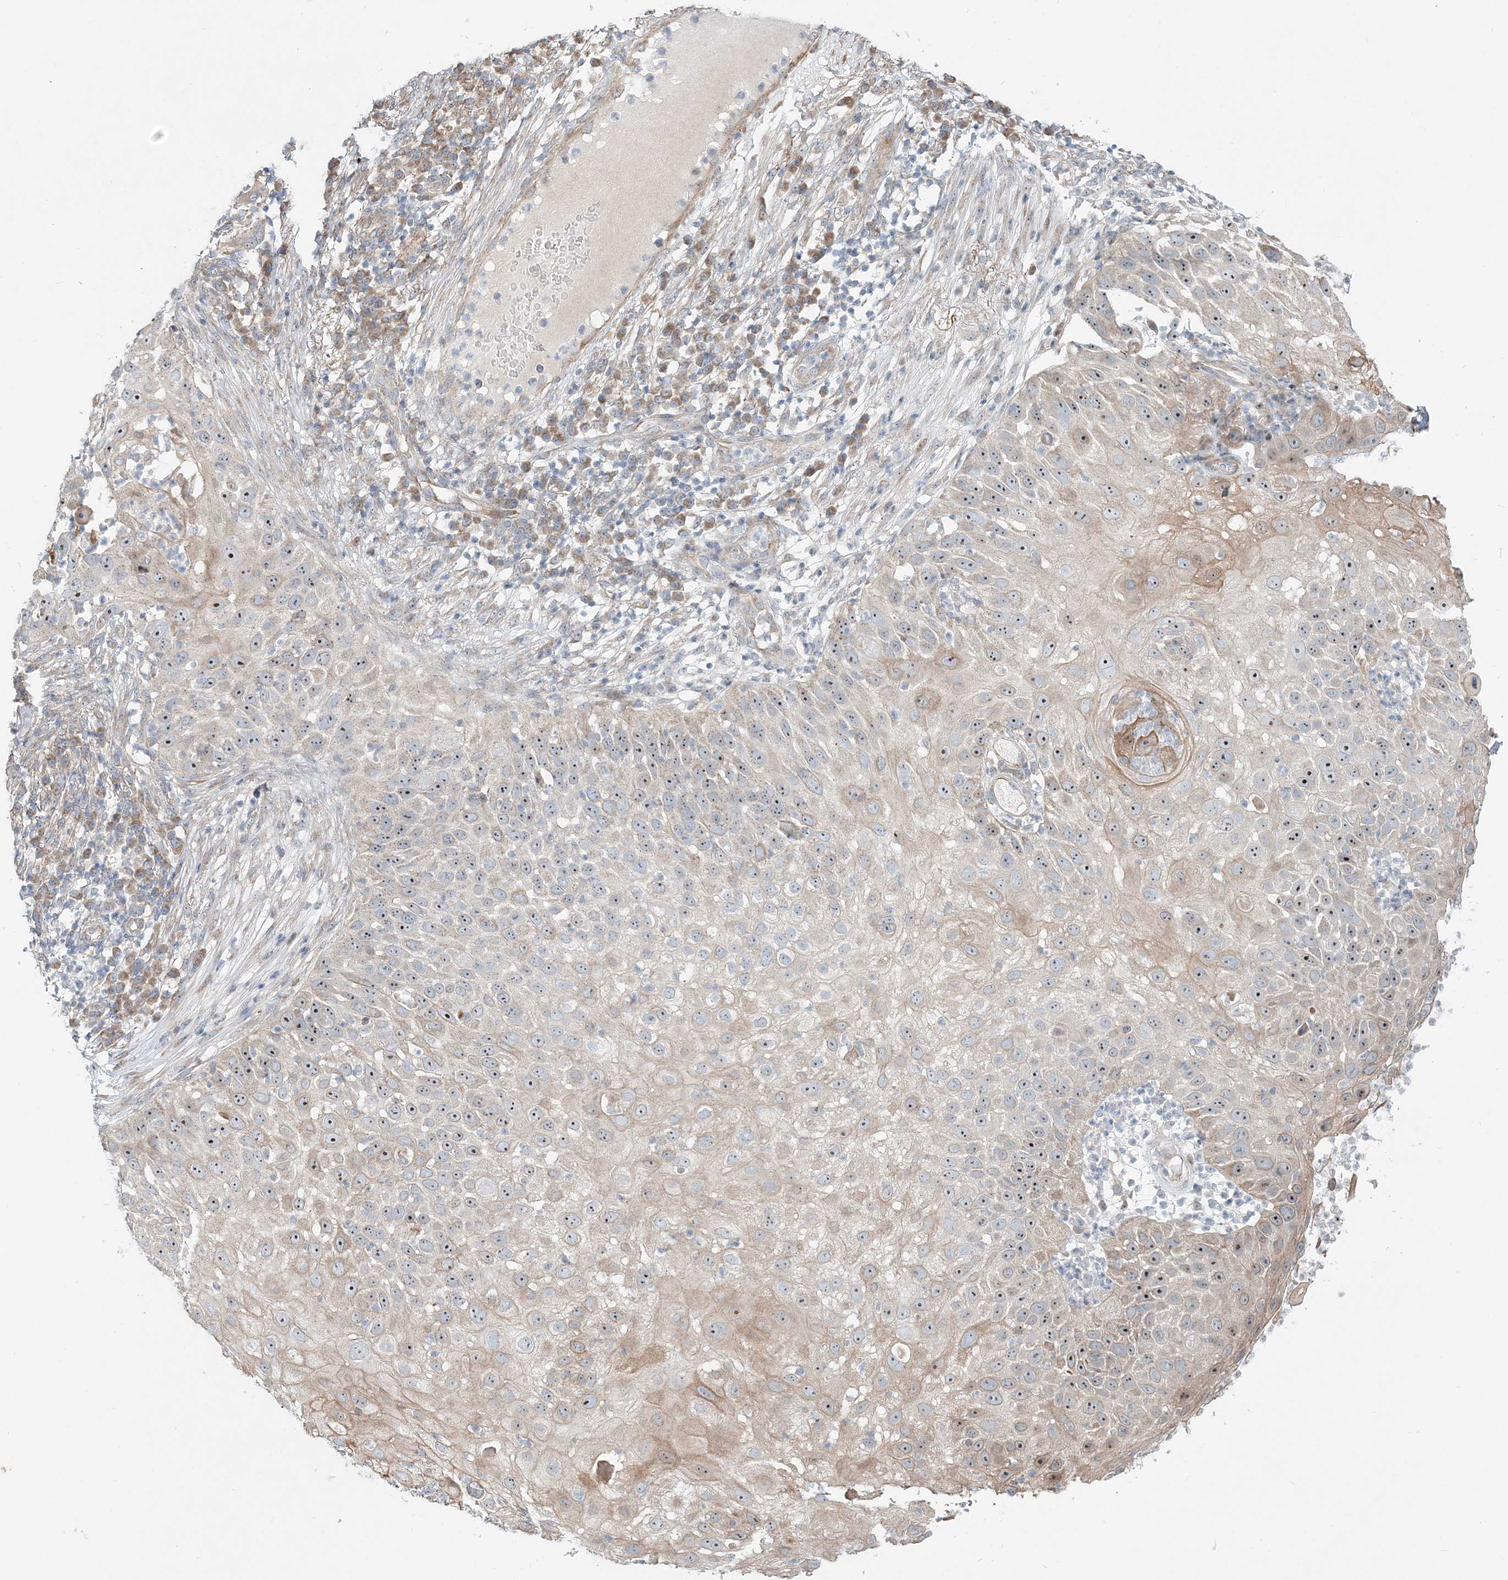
{"staining": {"intensity": "moderate", "quantity": "25%-75%", "location": "nuclear"}, "tissue": "skin cancer", "cell_type": "Tumor cells", "image_type": "cancer", "snomed": [{"axis": "morphology", "description": "Squamous cell carcinoma, NOS"}, {"axis": "topography", "description": "Skin"}], "caption": "Skin cancer stained with IHC displays moderate nuclear positivity in approximately 25%-75% of tumor cells.", "gene": "CXXC5", "patient": {"sex": "female", "age": 44}}